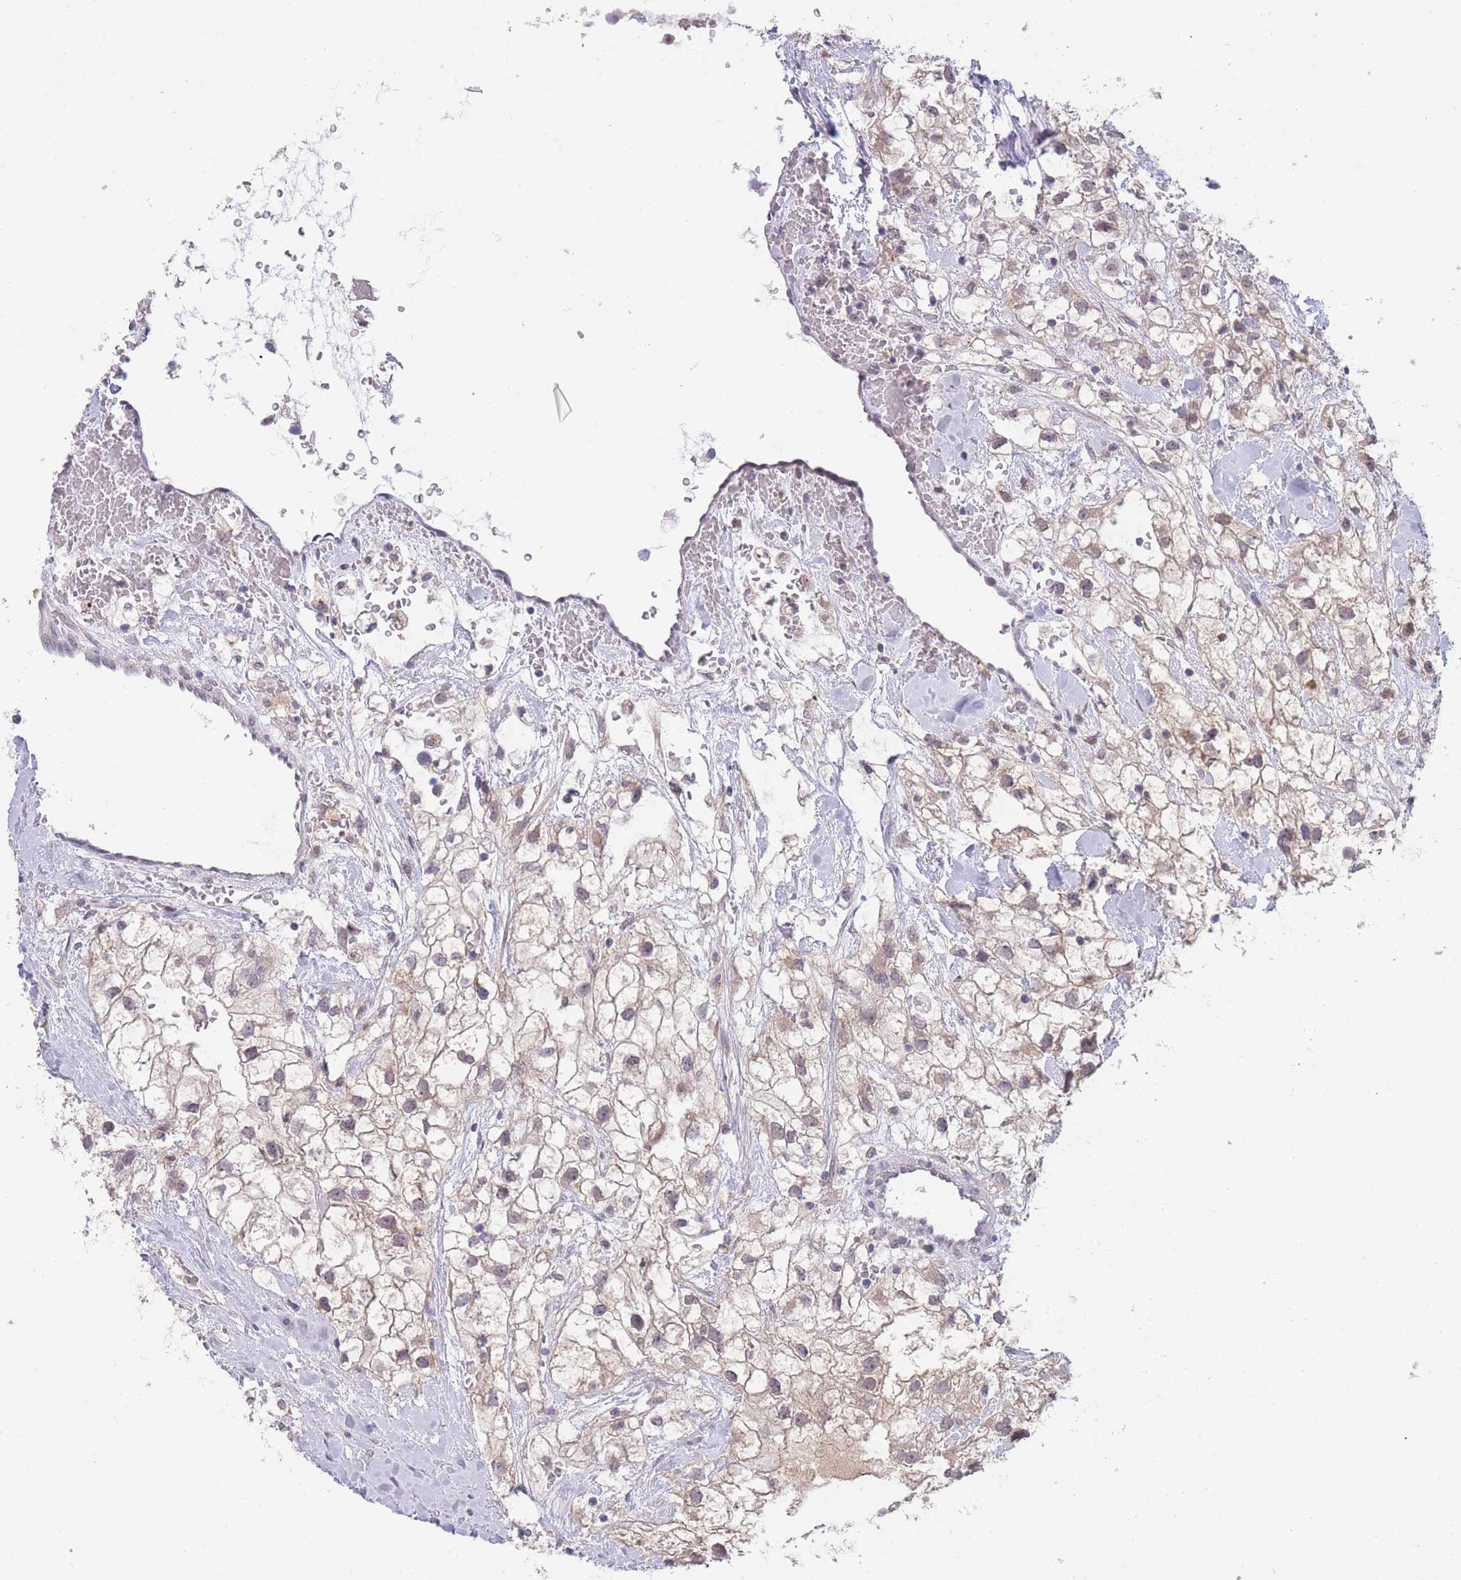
{"staining": {"intensity": "weak", "quantity": ">75%", "location": "cytoplasmic/membranous,nuclear"}, "tissue": "renal cancer", "cell_type": "Tumor cells", "image_type": "cancer", "snomed": [{"axis": "morphology", "description": "Adenocarcinoma, NOS"}, {"axis": "topography", "description": "Kidney"}], "caption": "High-magnification brightfield microscopy of adenocarcinoma (renal) stained with DAB (brown) and counterstained with hematoxylin (blue). tumor cells exhibit weak cytoplasmic/membranous and nuclear positivity is seen in approximately>75% of cells.", "gene": "GOLGA6L25", "patient": {"sex": "male", "age": 59}}